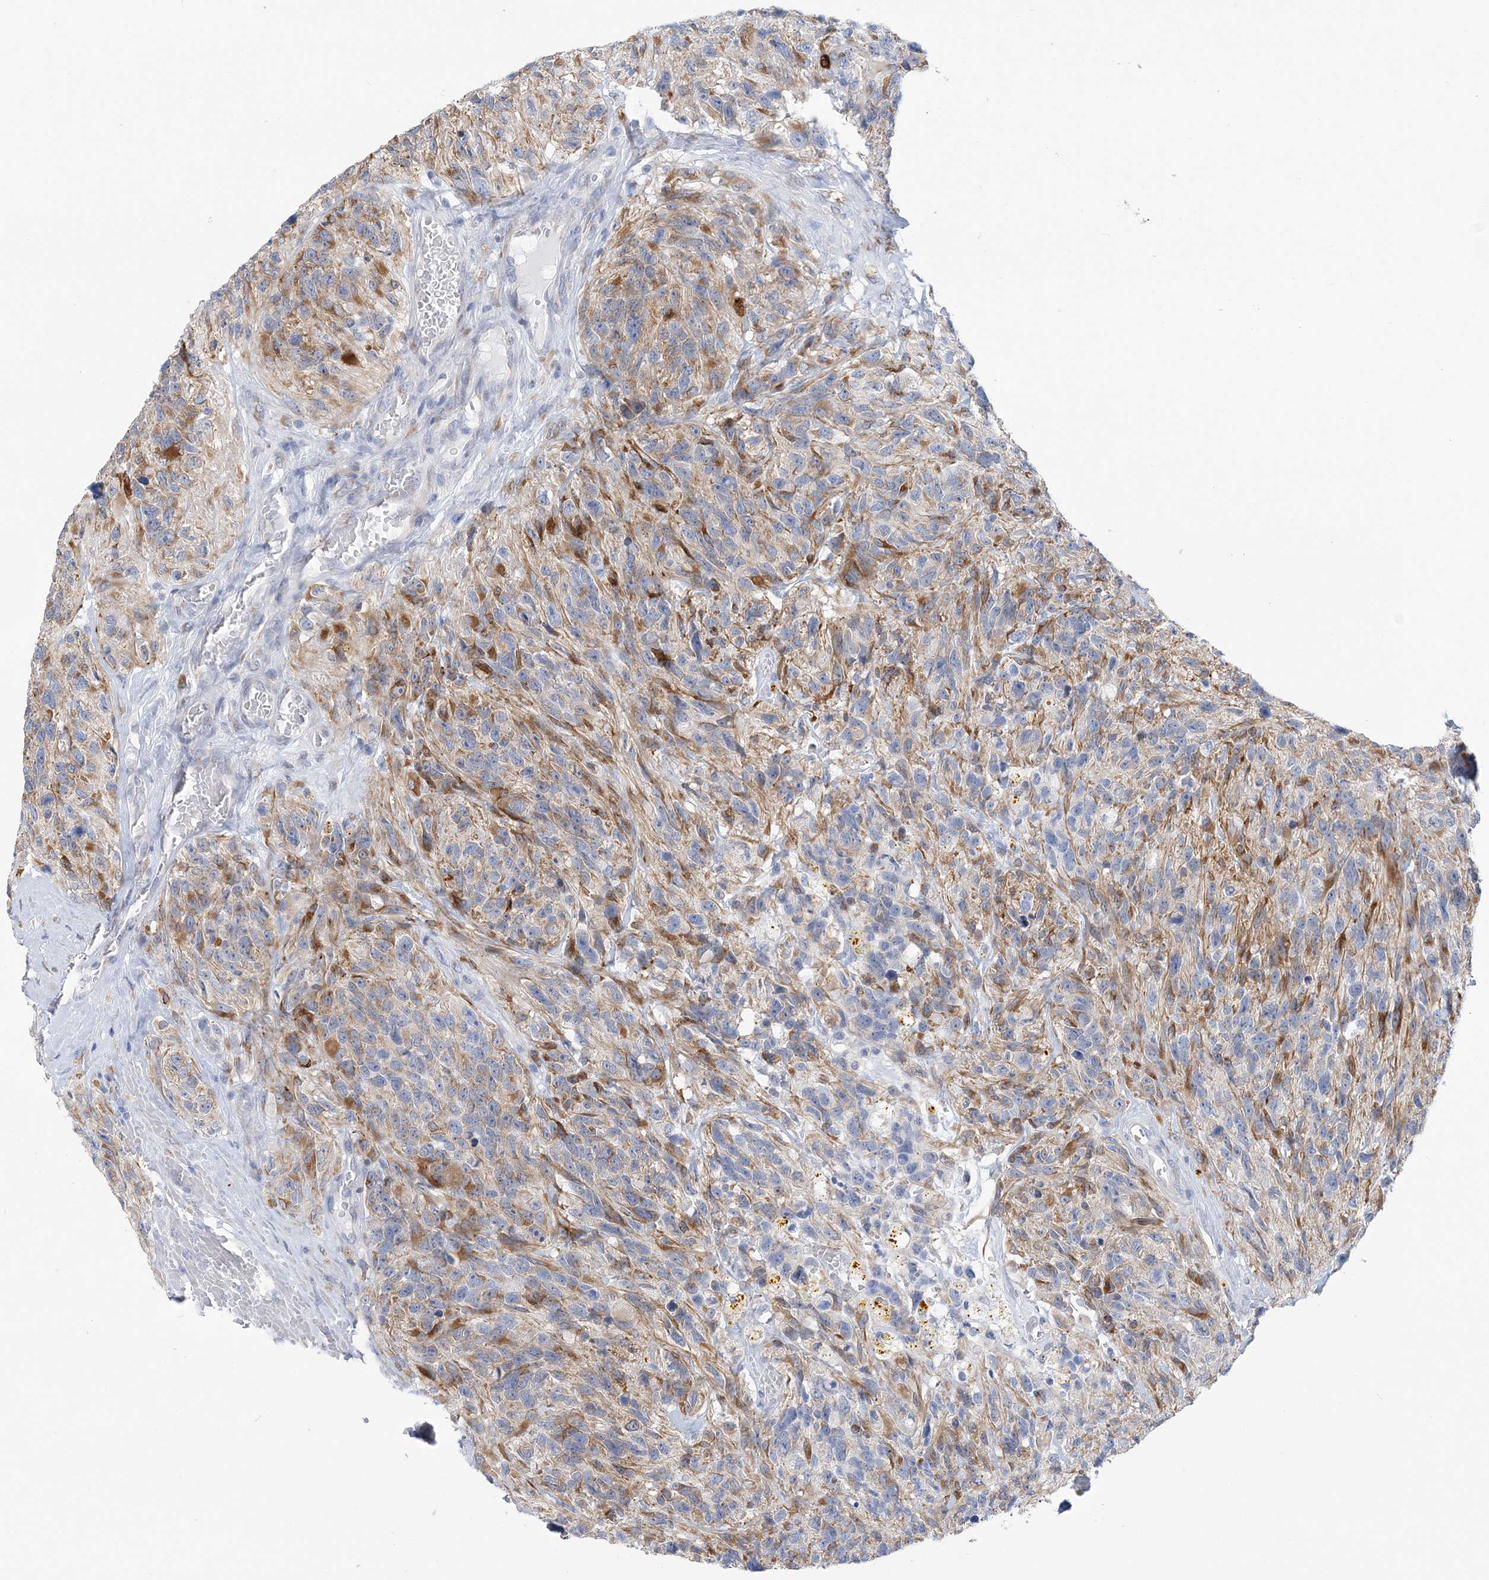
{"staining": {"intensity": "moderate", "quantity": "<25%", "location": "cytoplasmic/membranous"}, "tissue": "glioma", "cell_type": "Tumor cells", "image_type": "cancer", "snomed": [{"axis": "morphology", "description": "Glioma, malignant, High grade"}, {"axis": "topography", "description": "Brain"}], "caption": "Immunohistochemical staining of malignant glioma (high-grade) displays moderate cytoplasmic/membranous protein expression in approximately <25% of tumor cells.", "gene": "PLEKHG4B", "patient": {"sex": "male", "age": 69}}